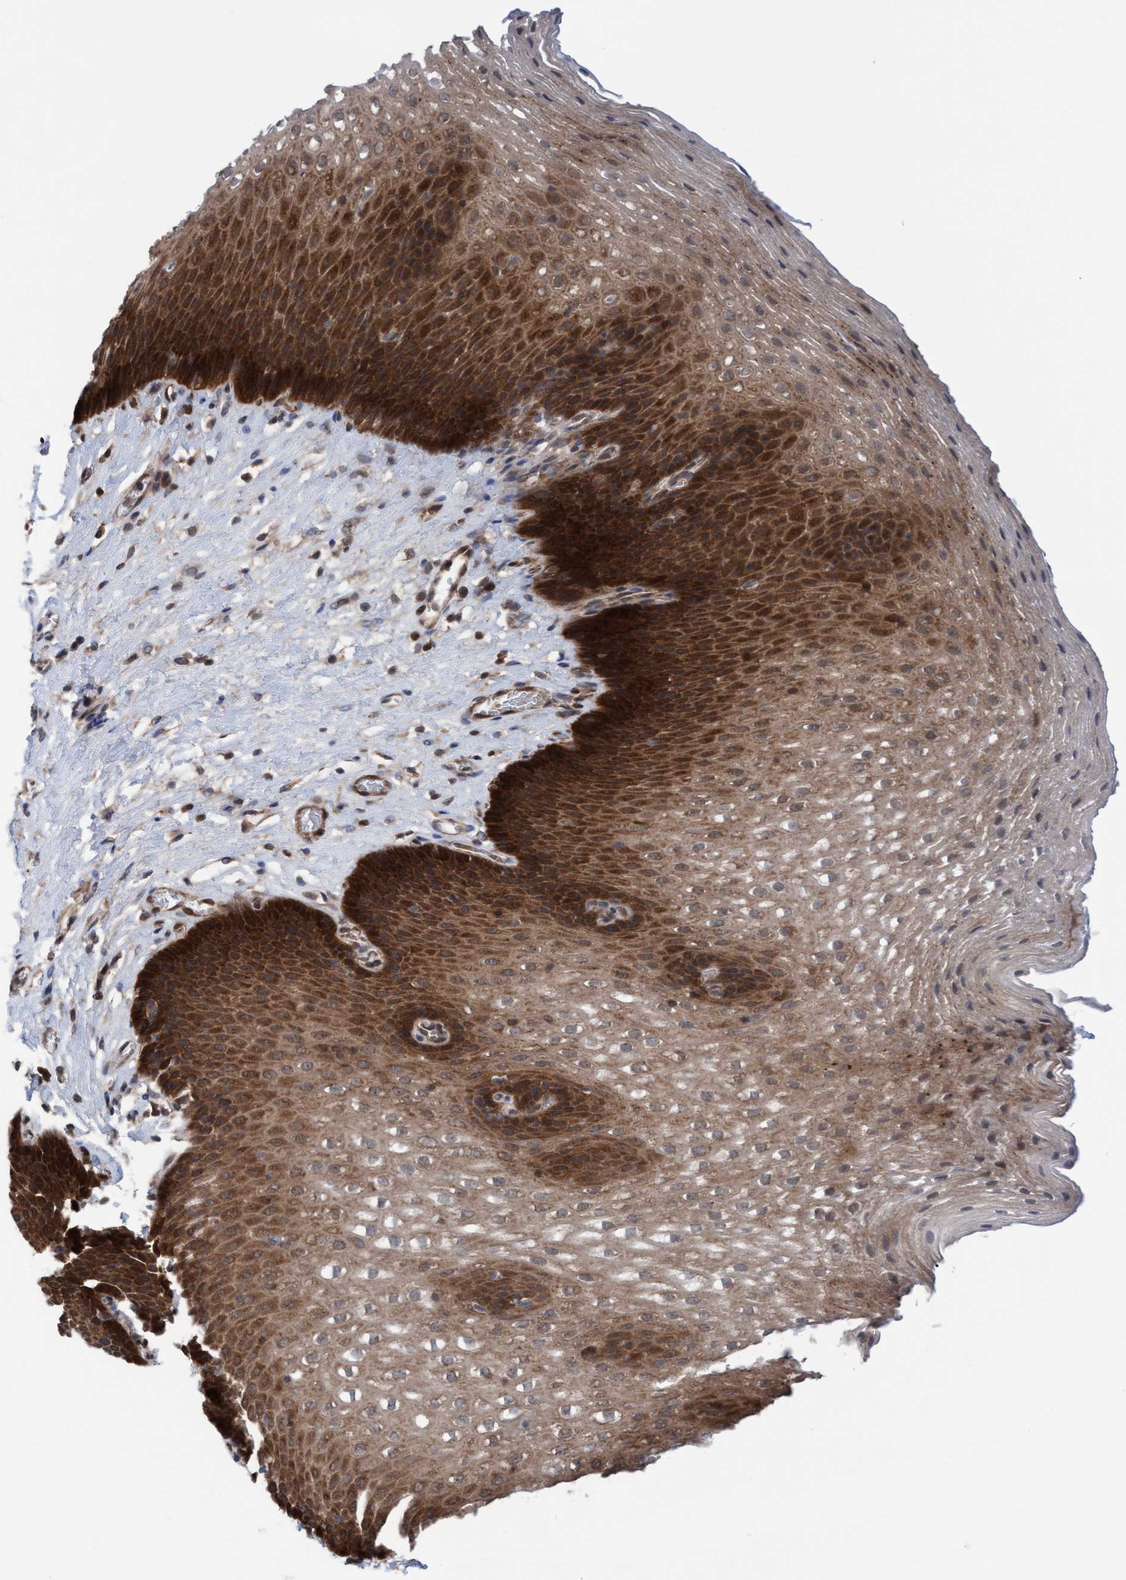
{"staining": {"intensity": "strong", "quantity": ">75%", "location": "cytoplasmic/membranous"}, "tissue": "esophagus", "cell_type": "Squamous epithelial cells", "image_type": "normal", "snomed": [{"axis": "morphology", "description": "Normal tissue, NOS"}, {"axis": "topography", "description": "Esophagus"}], "caption": "Immunohistochemistry staining of normal esophagus, which shows high levels of strong cytoplasmic/membranous positivity in about >75% of squamous epithelial cells indicating strong cytoplasmic/membranous protein staining. The staining was performed using DAB (brown) for protein detection and nuclei were counterstained in hematoxylin (blue).", "gene": "GLOD4", "patient": {"sex": "male", "age": 48}}